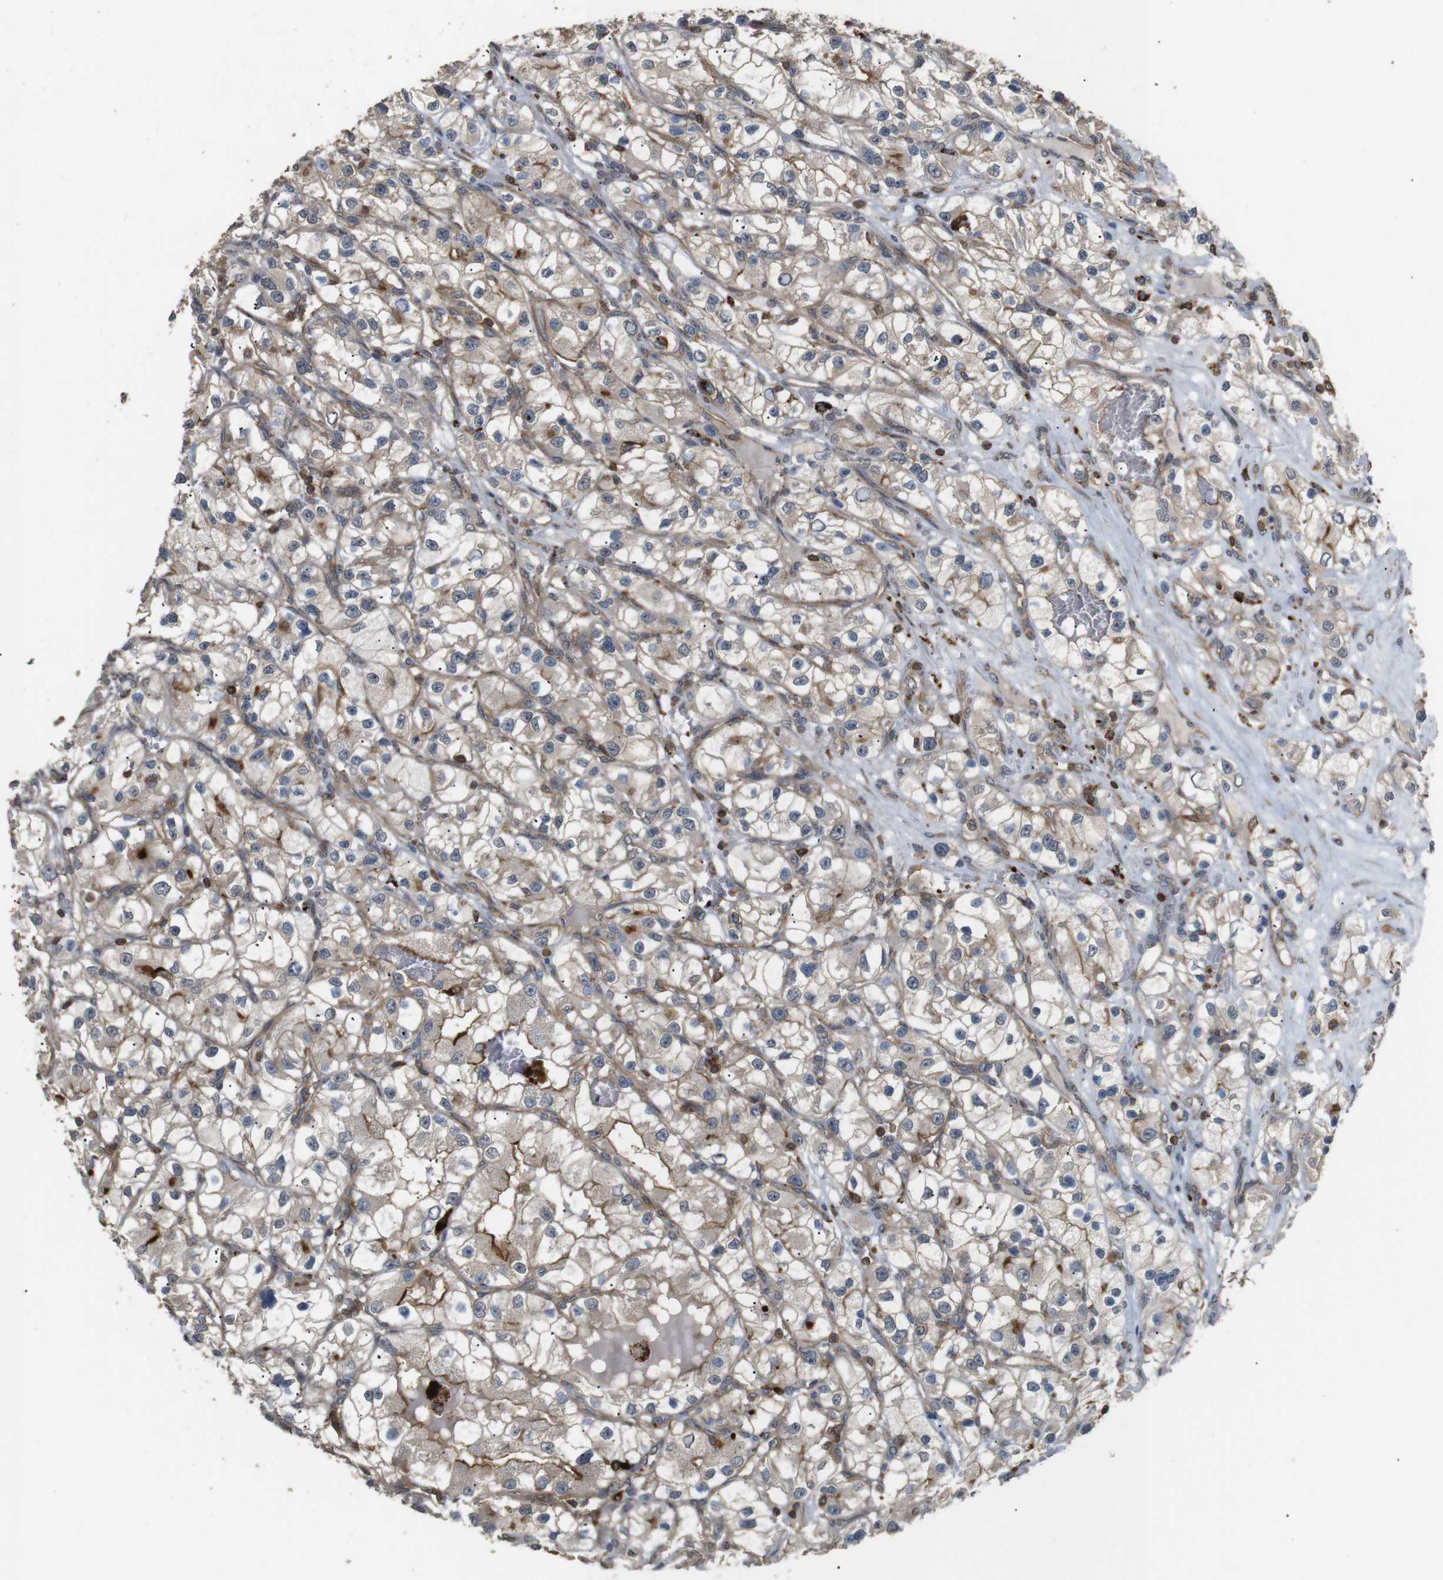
{"staining": {"intensity": "moderate", "quantity": ">75%", "location": "cytoplasmic/membranous"}, "tissue": "renal cancer", "cell_type": "Tumor cells", "image_type": "cancer", "snomed": [{"axis": "morphology", "description": "Adenocarcinoma, NOS"}, {"axis": "topography", "description": "Kidney"}], "caption": "A medium amount of moderate cytoplasmic/membranous positivity is appreciated in about >75% of tumor cells in renal adenocarcinoma tissue.", "gene": "KSR1", "patient": {"sex": "female", "age": 57}}